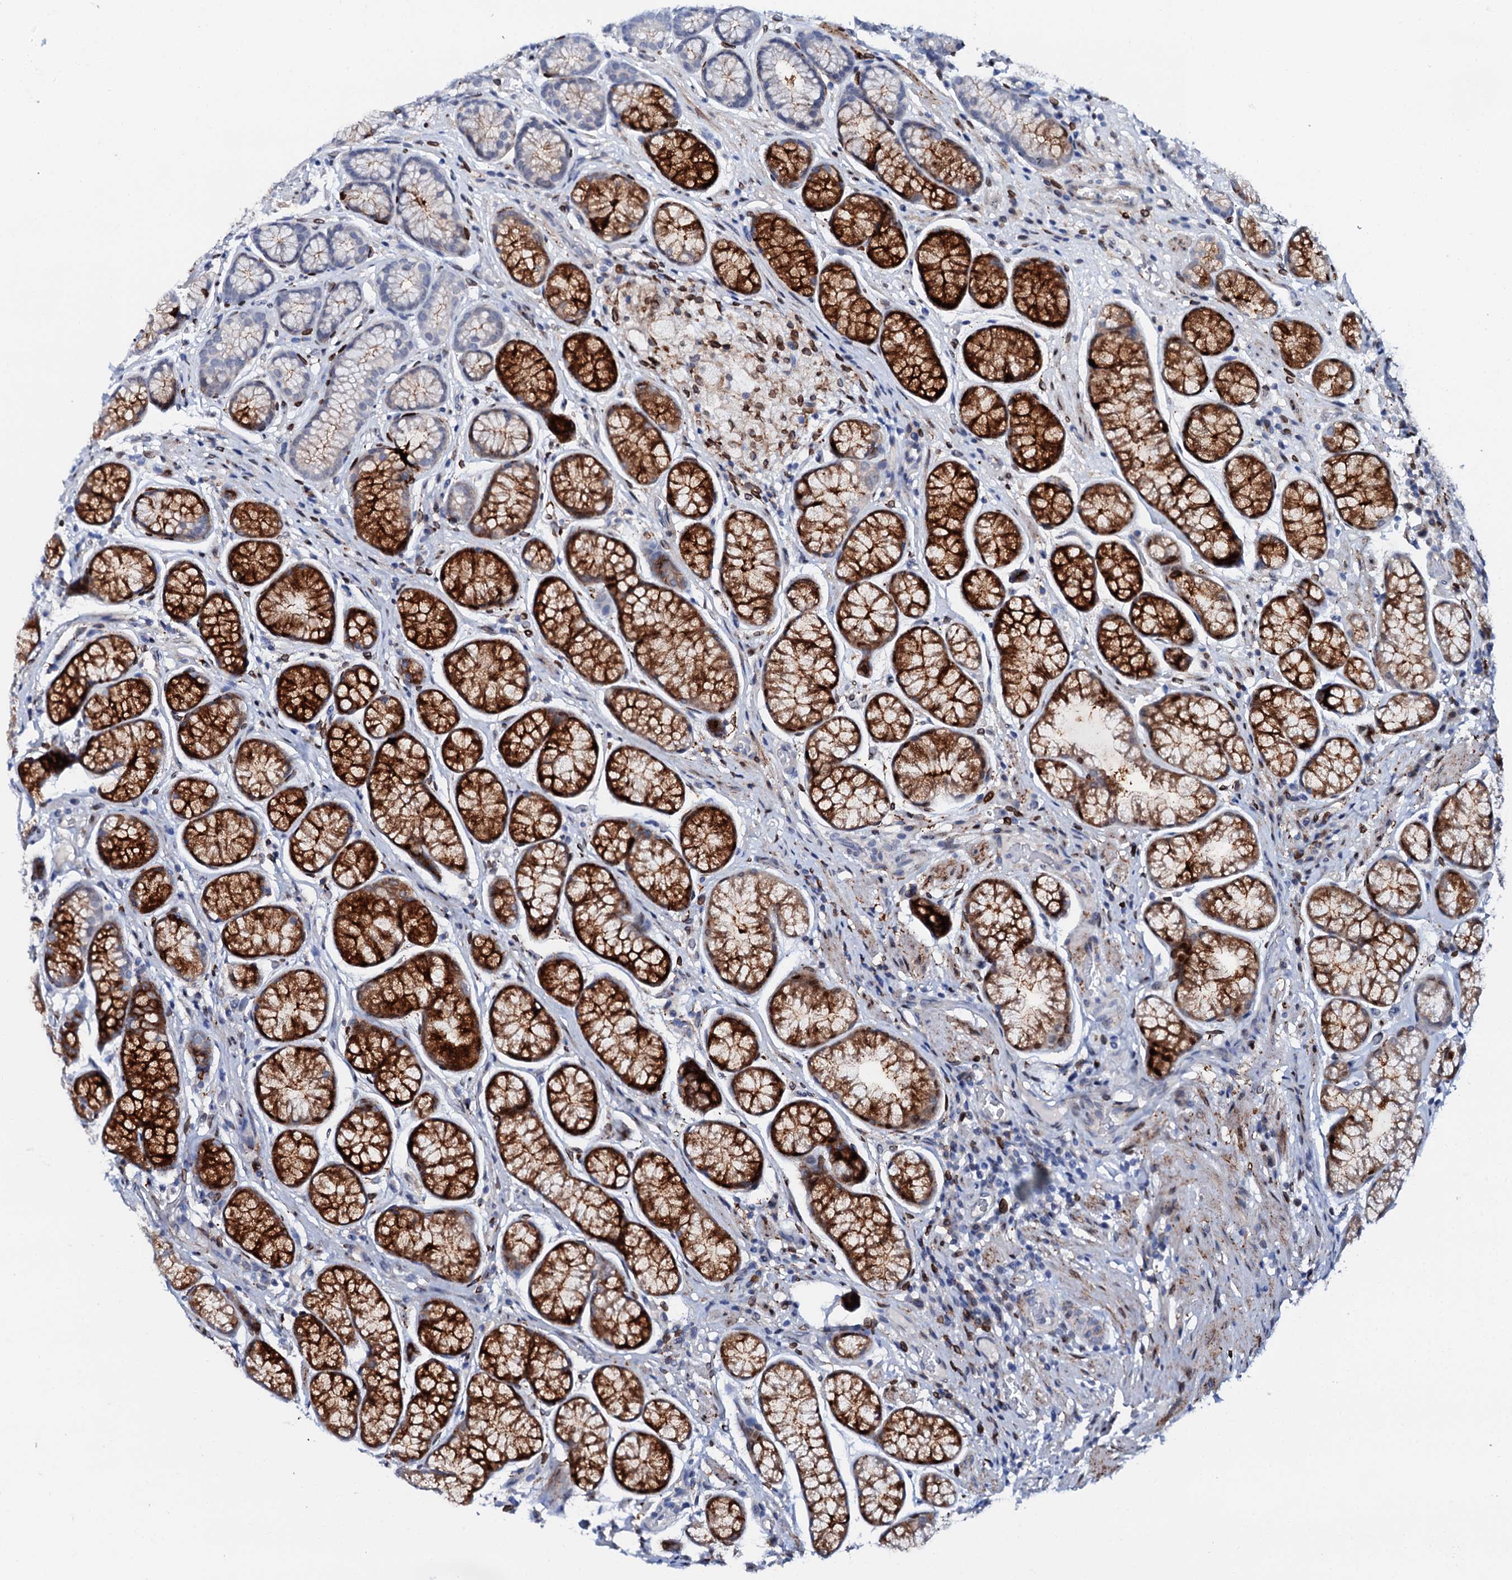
{"staining": {"intensity": "strong", "quantity": "<25%", "location": "cytoplasmic/membranous"}, "tissue": "stomach", "cell_type": "Glandular cells", "image_type": "normal", "snomed": [{"axis": "morphology", "description": "Normal tissue, NOS"}, {"axis": "topography", "description": "Stomach"}], "caption": "Brown immunohistochemical staining in benign stomach exhibits strong cytoplasmic/membranous positivity in about <25% of glandular cells.", "gene": "MED13L", "patient": {"sex": "male", "age": 42}}